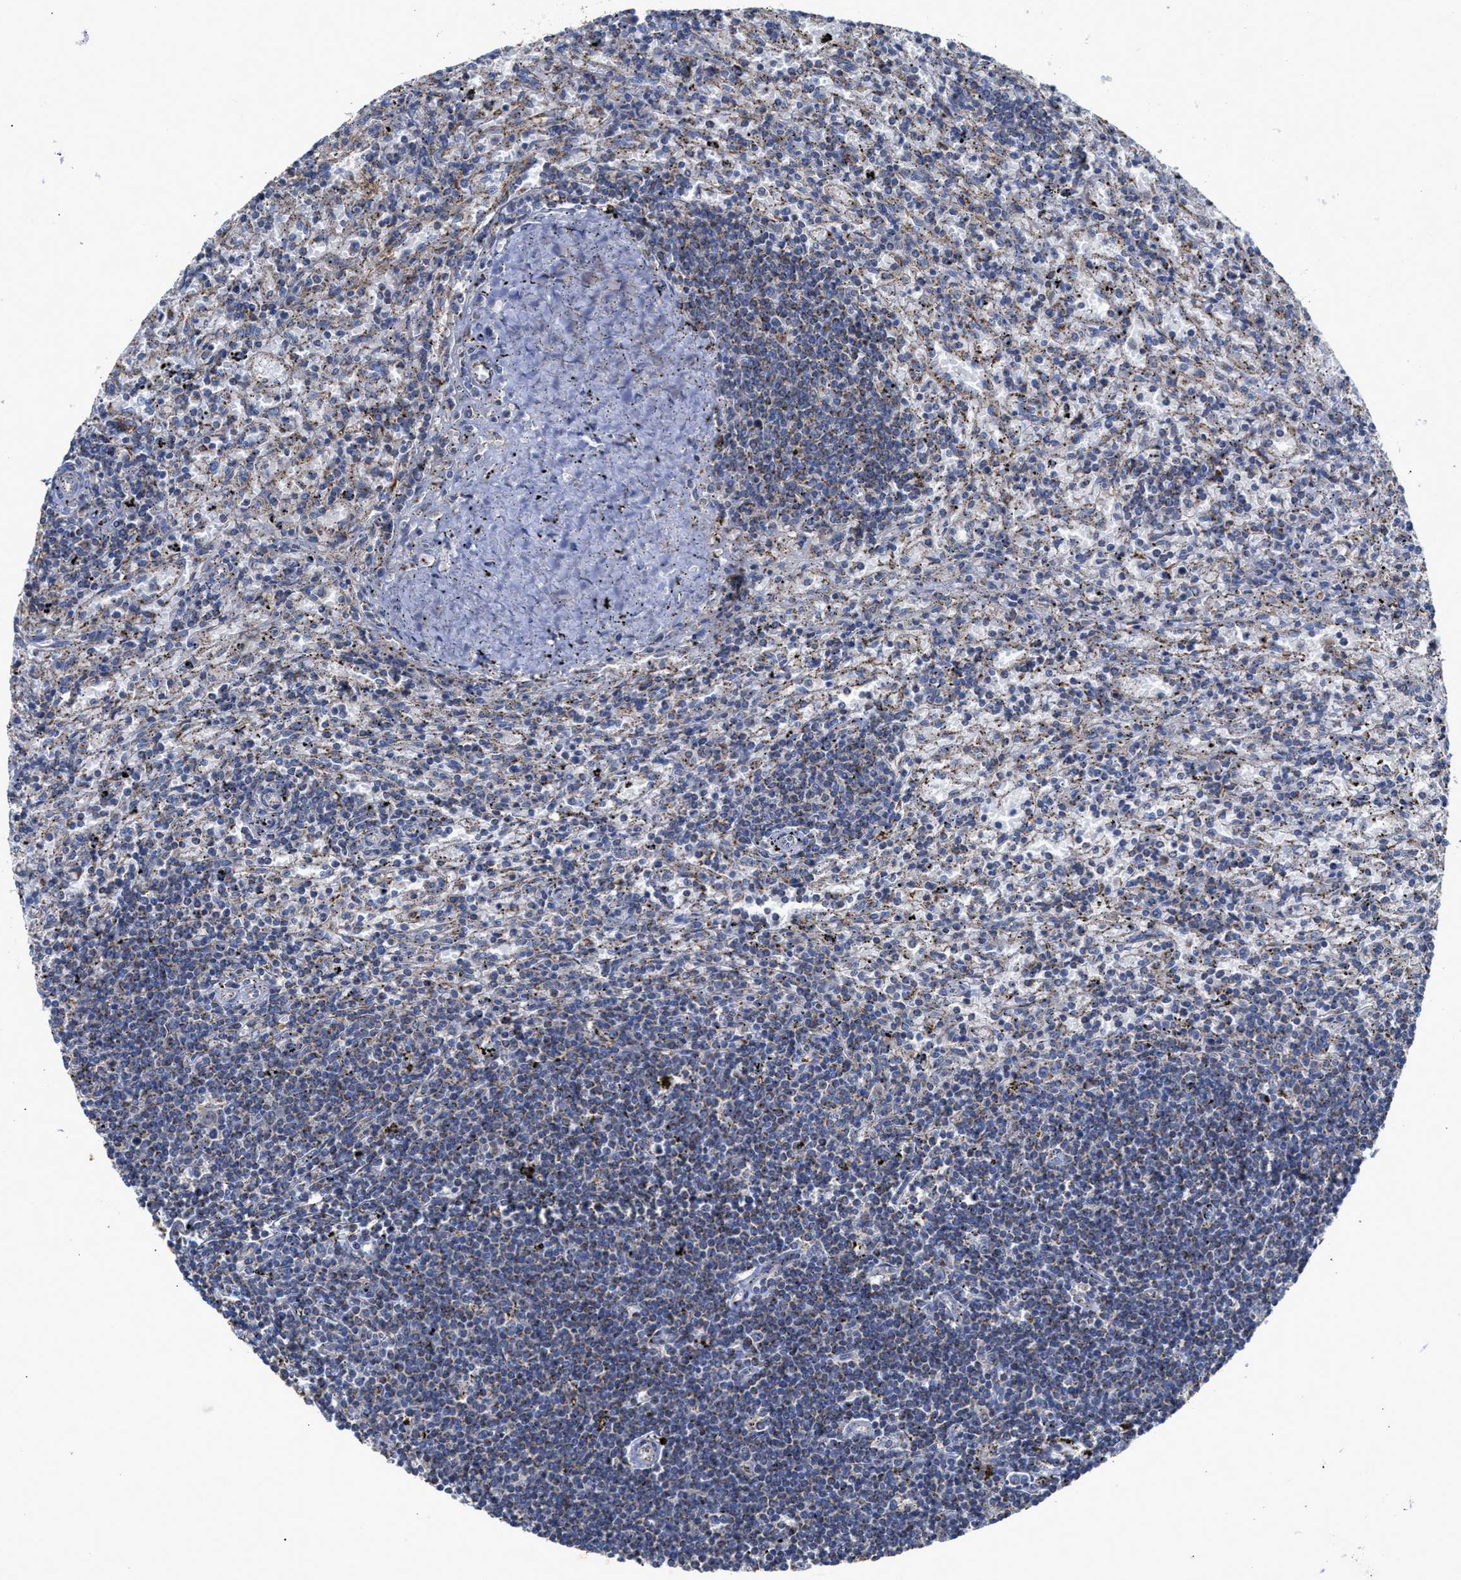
{"staining": {"intensity": "weak", "quantity": "<25%", "location": "cytoplasmic/membranous"}, "tissue": "lymphoma", "cell_type": "Tumor cells", "image_type": "cancer", "snomed": [{"axis": "morphology", "description": "Malignant lymphoma, non-Hodgkin's type, Low grade"}, {"axis": "topography", "description": "Spleen"}], "caption": "High power microscopy image of an immunohistochemistry micrograph of lymphoma, revealing no significant expression in tumor cells.", "gene": "MECR", "patient": {"sex": "male", "age": 76}}